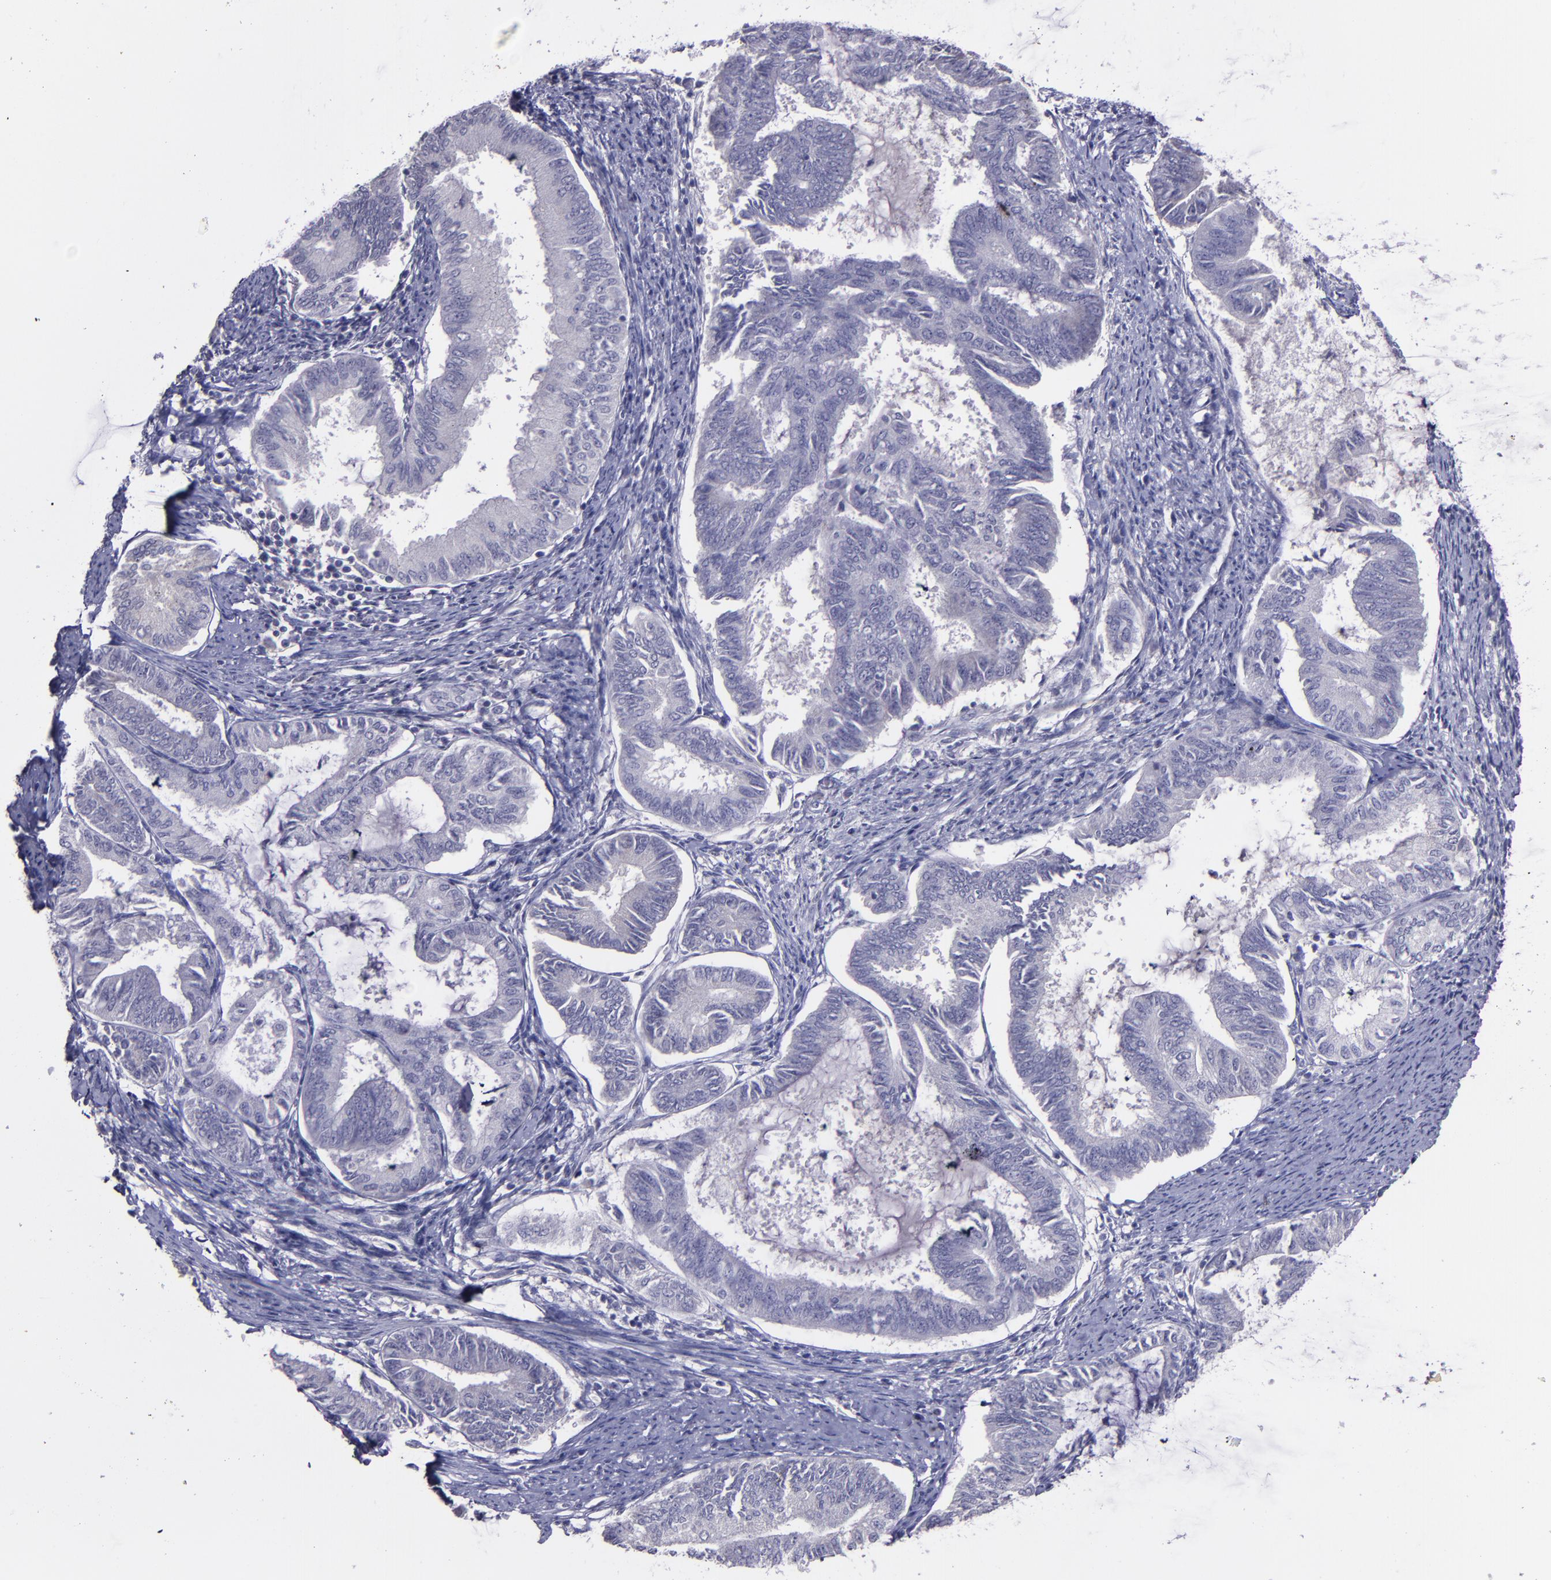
{"staining": {"intensity": "negative", "quantity": "none", "location": "none"}, "tissue": "endometrial cancer", "cell_type": "Tumor cells", "image_type": "cancer", "snomed": [{"axis": "morphology", "description": "Adenocarcinoma, NOS"}, {"axis": "topography", "description": "Endometrium"}], "caption": "An immunohistochemistry (IHC) micrograph of endometrial cancer (adenocarcinoma) is shown. There is no staining in tumor cells of endometrial cancer (adenocarcinoma).", "gene": "MASP1", "patient": {"sex": "female", "age": 86}}